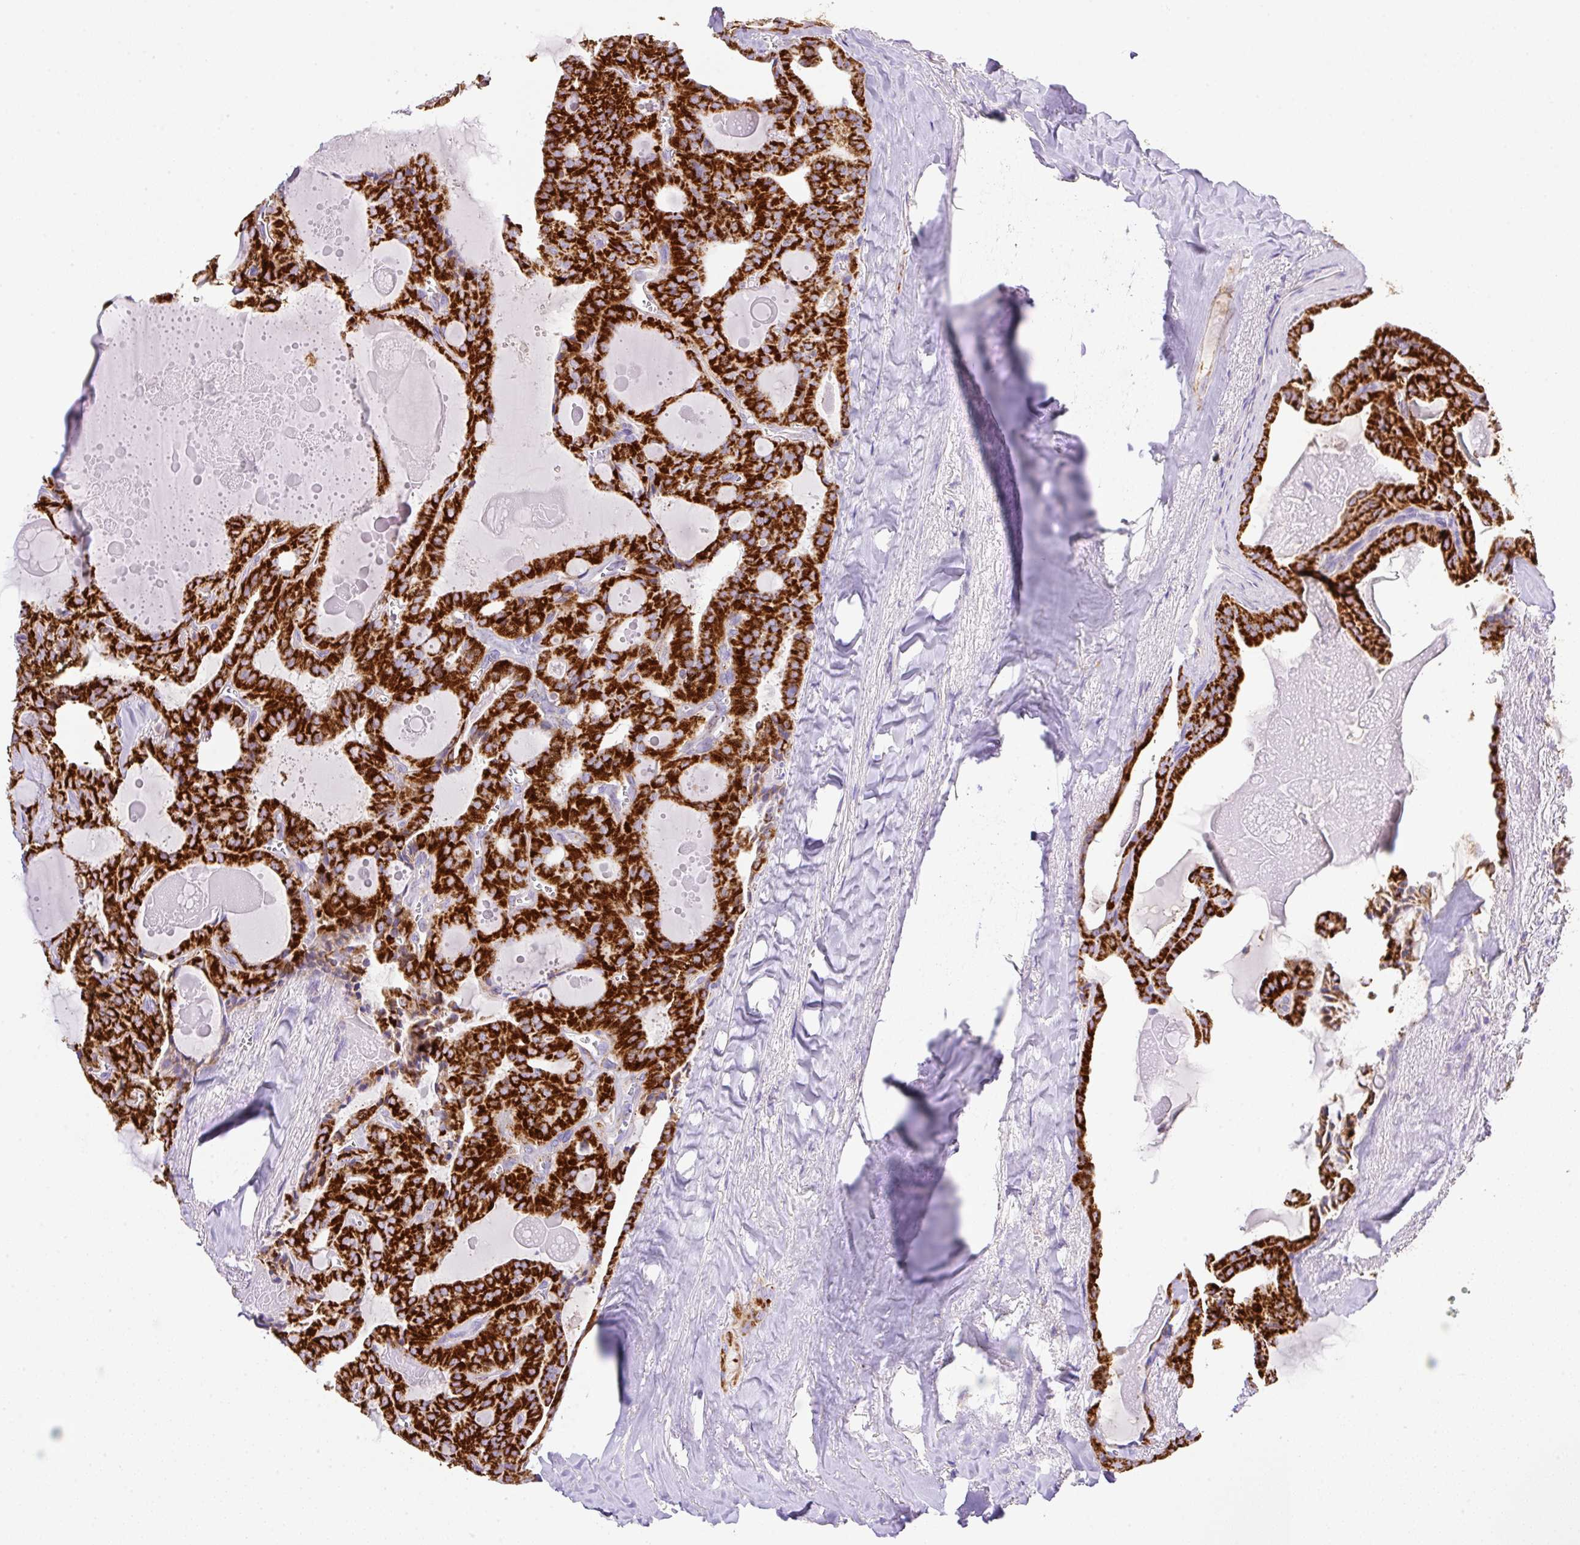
{"staining": {"intensity": "strong", "quantity": ">75%", "location": "cytoplasmic/membranous"}, "tissue": "thyroid cancer", "cell_type": "Tumor cells", "image_type": "cancer", "snomed": [{"axis": "morphology", "description": "Papillary adenocarcinoma, NOS"}, {"axis": "topography", "description": "Thyroid gland"}], "caption": "Protein expression analysis of thyroid cancer (papillary adenocarcinoma) demonstrates strong cytoplasmic/membranous positivity in approximately >75% of tumor cells.", "gene": "NF1", "patient": {"sex": "male", "age": 52}}